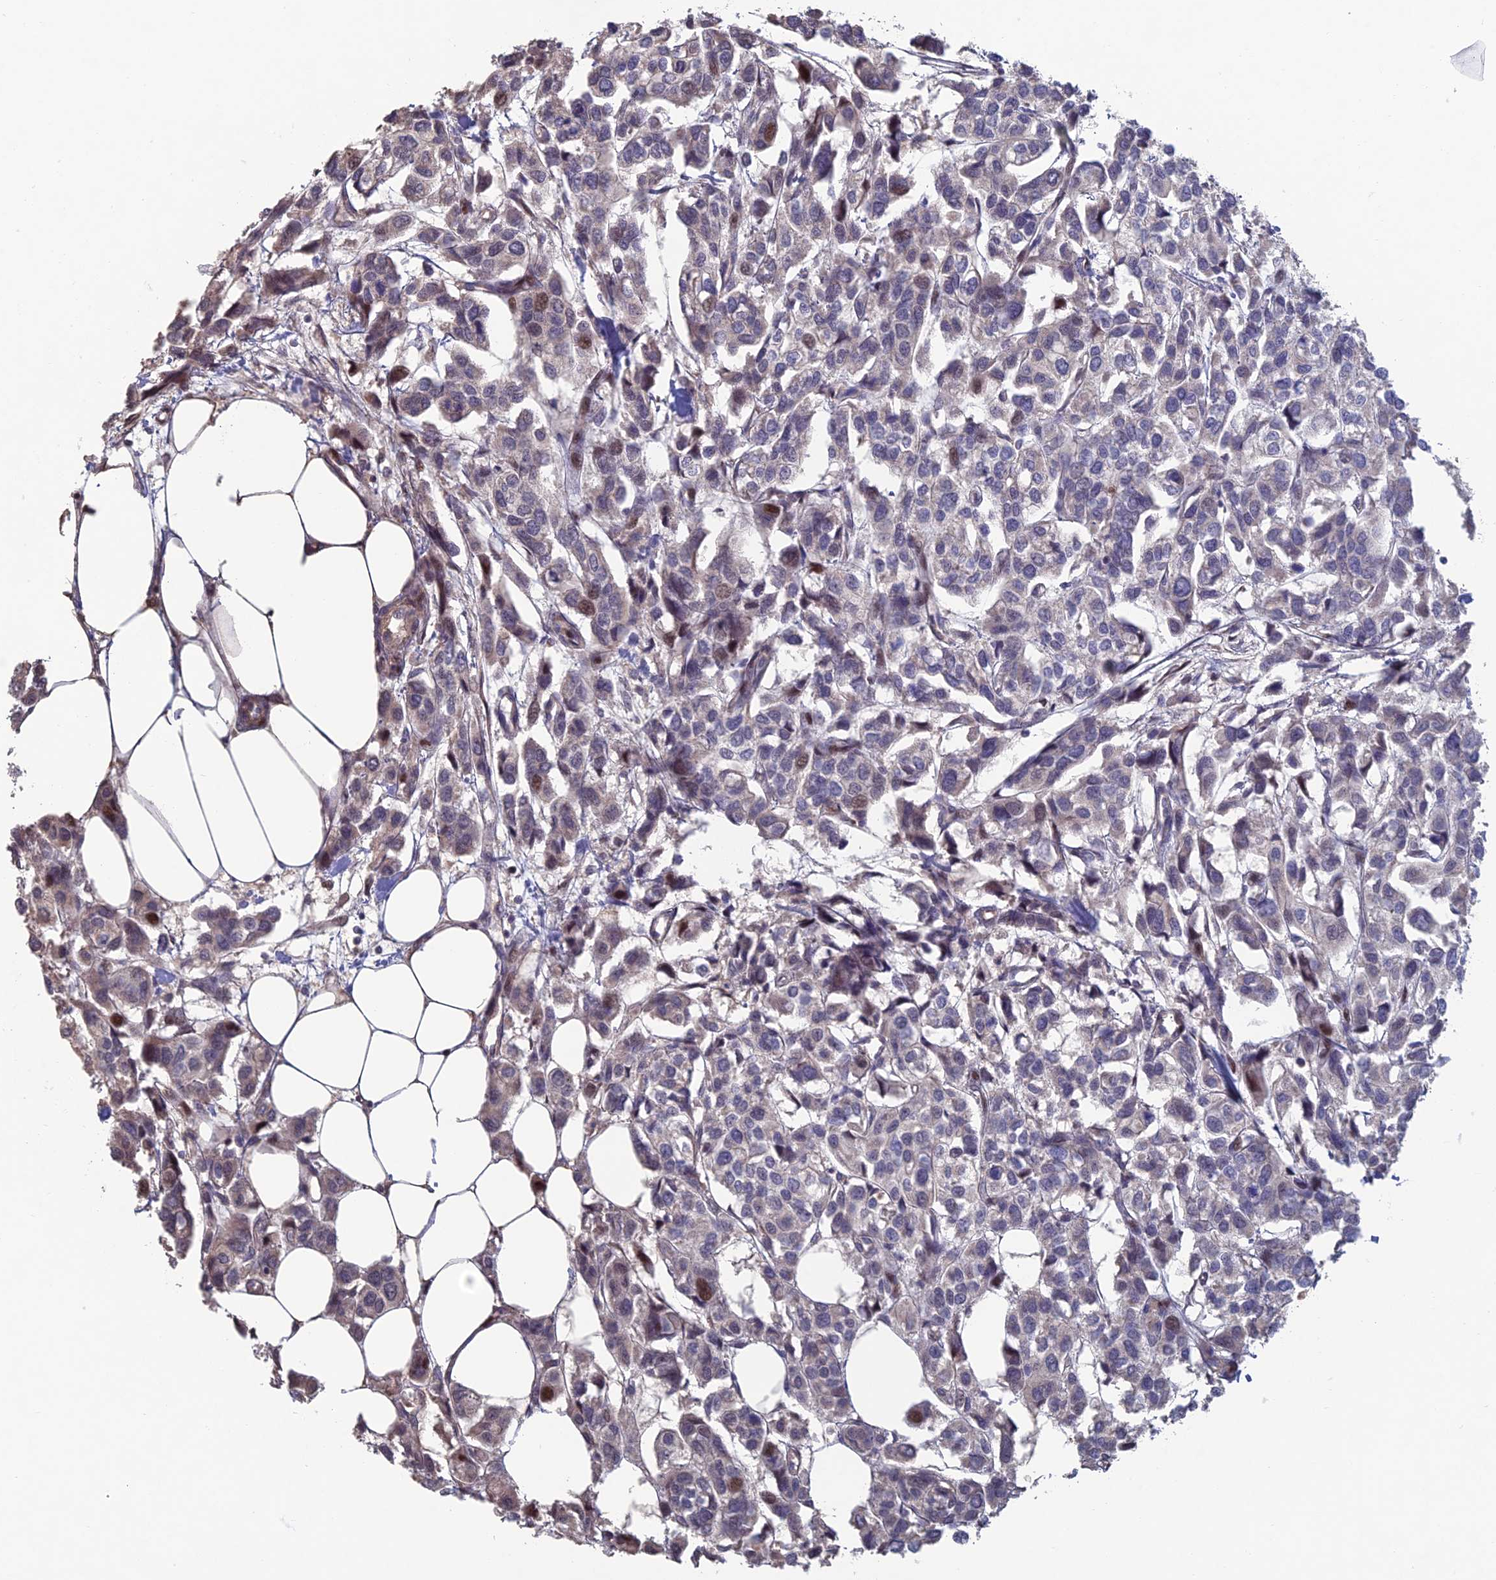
{"staining": {"intensity": "moderate", "quantity": "<25%", "location": "nuclear"}, "tissue": "urothelial cancer", "cell_type": "Tumor cells", "image_type": "cancer", "snomed": [{"axis": "morphology", "description": "Urothelial carcinoma, High grade"}, {"axis": "topography", "description": "Urinary bladder"}], "caption": "Immunohistochemical staining of human urothelial cancer reveals low levels of moderate nuclear protein staining in approximately <25% of tumor cells.", "gene": "USP37", "patient": {"sex": "male", "age": 67}}